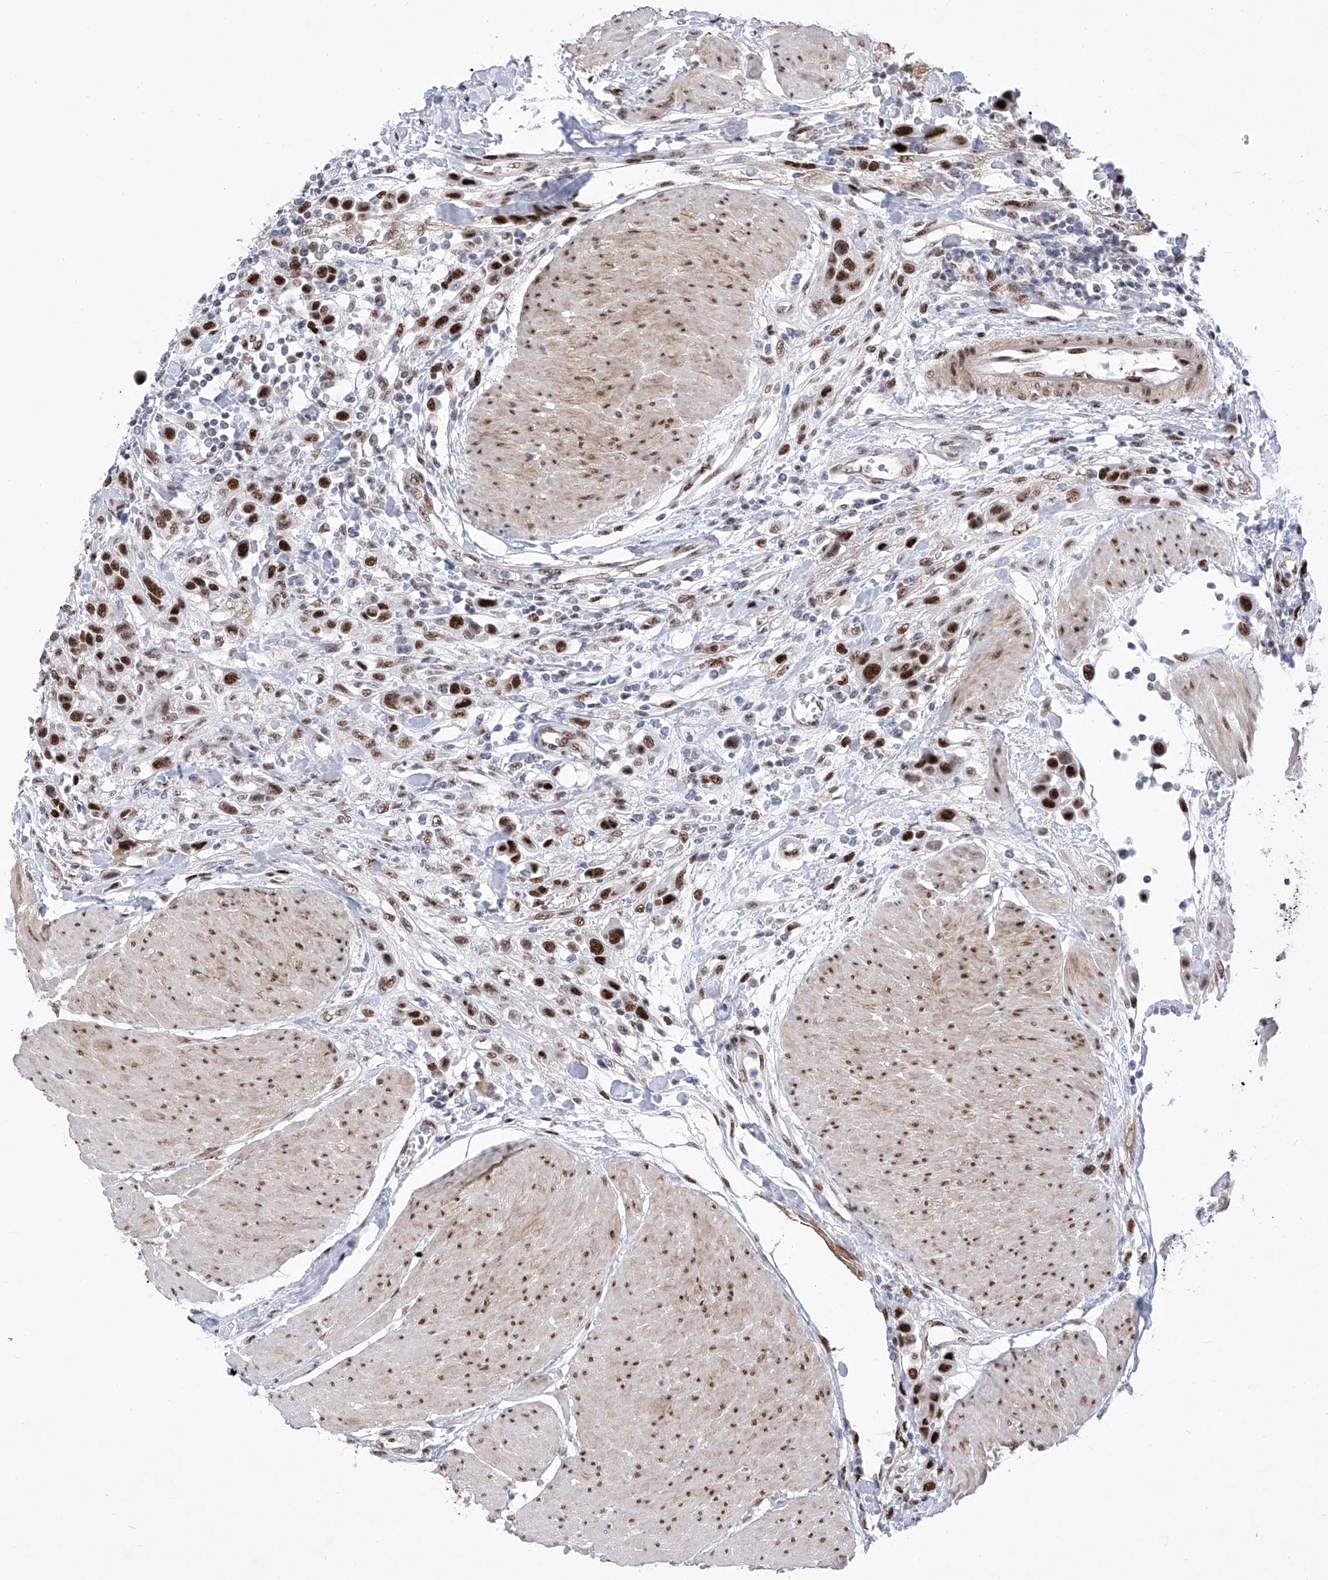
{"staining": {"intensity": "strong", "quantity": ">75%", "location": "nuclear"}, "tissue": "urothelial cancer", "cell_type": "Tumor cells", "image_type": "cancer", "snomed": [{"axis": "morphology", "description": "Urothelial carcinoma, High grade"}, {"axis": "topography", "description": "Urinary bladder"}], "caption": "Immunohistochemistry (IHC) of human urothelial cancer displays high levels of strong nuclear expression in about >75% of tumor cells.", "gene": "ATN1", "patient": {"sex": "male", "age": 50}}